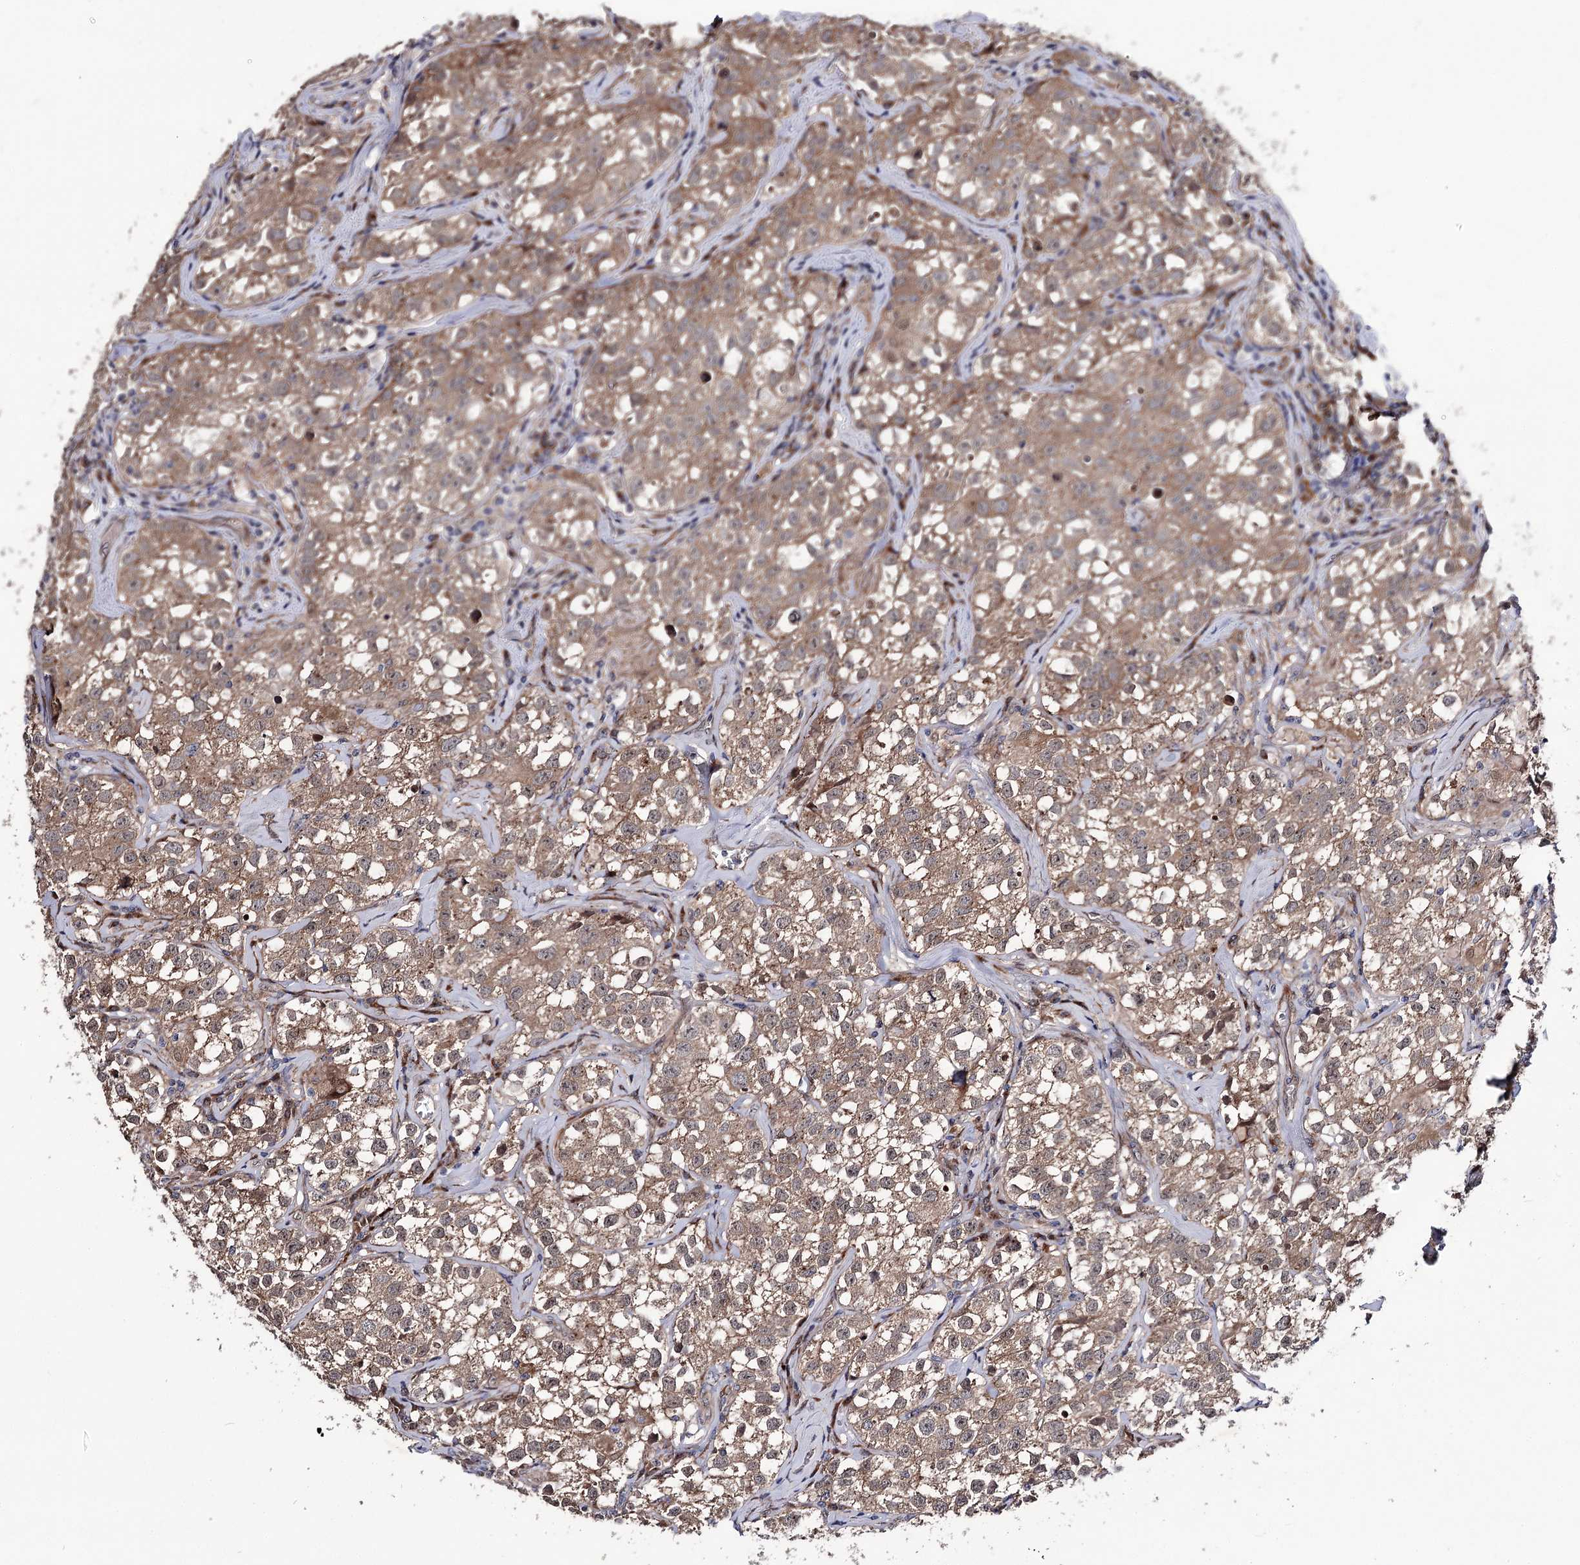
{"staining": {"intensity": "moderate", "quantity": ">75%", "location": "cytoplasmic/membranous"}, "tissue": "testis cancer", "cell_type": "Tumor cells", "image_type": "cancer", "snomed": [{"axis": "morphology", "description": "Seminoma, NOS"}, {"axis": "morphology", "description": "Carcinoma, Embryonal, NOS"}, {"axis": "topography", "description": "Testis"}], "caption": "Brown immunohistochemical staining in testis cancer exhibits moderate cytoplasmic/membranous positivity in about >75% of tumor cells.", "gene": "MINDY3", "patient": {"sex": "male", "age": 43}}